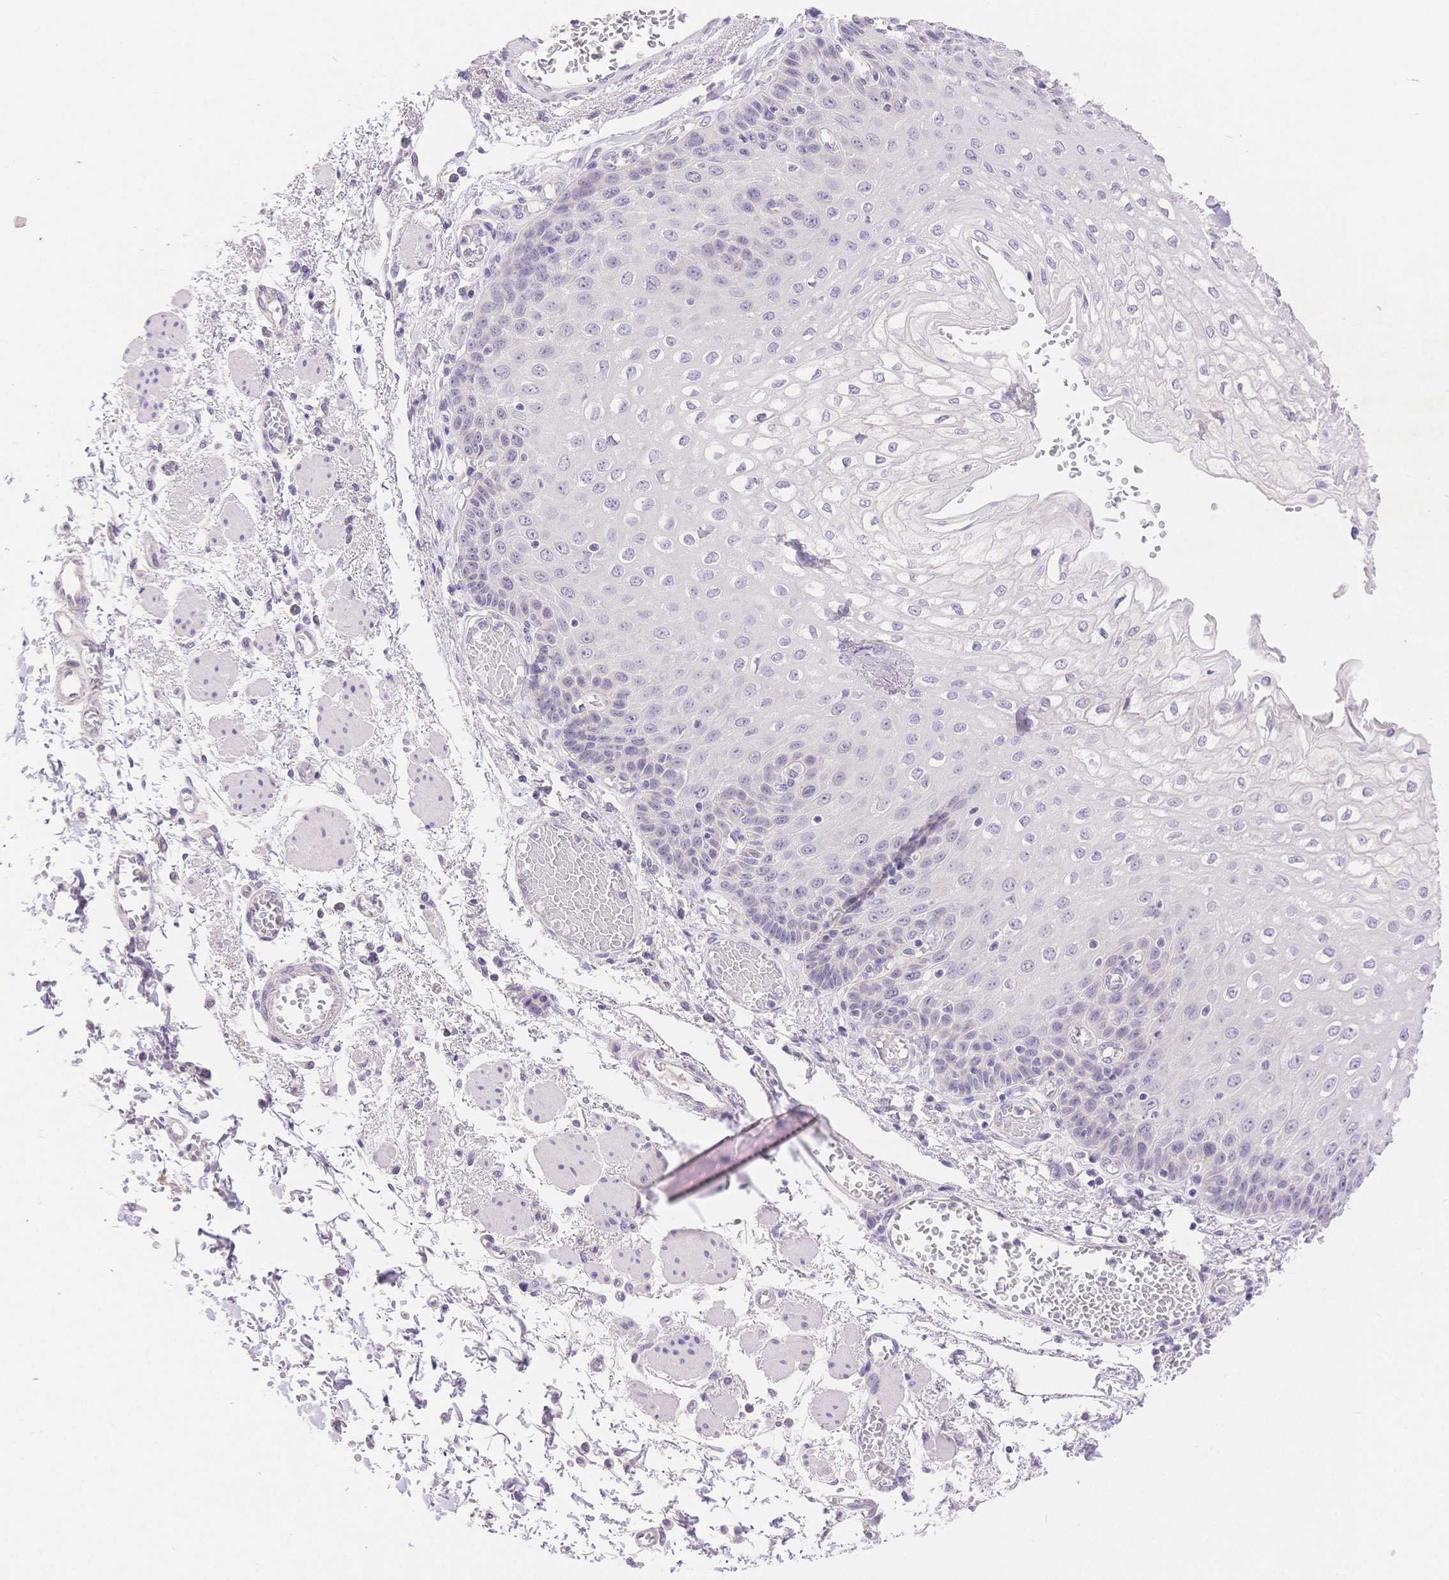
{"staining": {"intensity": "negative", "quantity": "none", "location": "none"}, "tissue": "esophagus", "cell_type": "Squamous epithelial cells", "image_type": "normal", "snomed": [{"axis": "morphology", "description": "Normal tissue, NOS"}, {"axis": "morphology", "description": "Adenocarcinoma, NOS"}, {"axis": "topography", "description": "Esophagus"}], "caption": "Photomicrograph shows no protein staining in squamous epithelial cells of benign esophagus. Nuclei are stained in blue.", "gene": "MYOM1", "patient": {"sex": "male", "age": 81}}